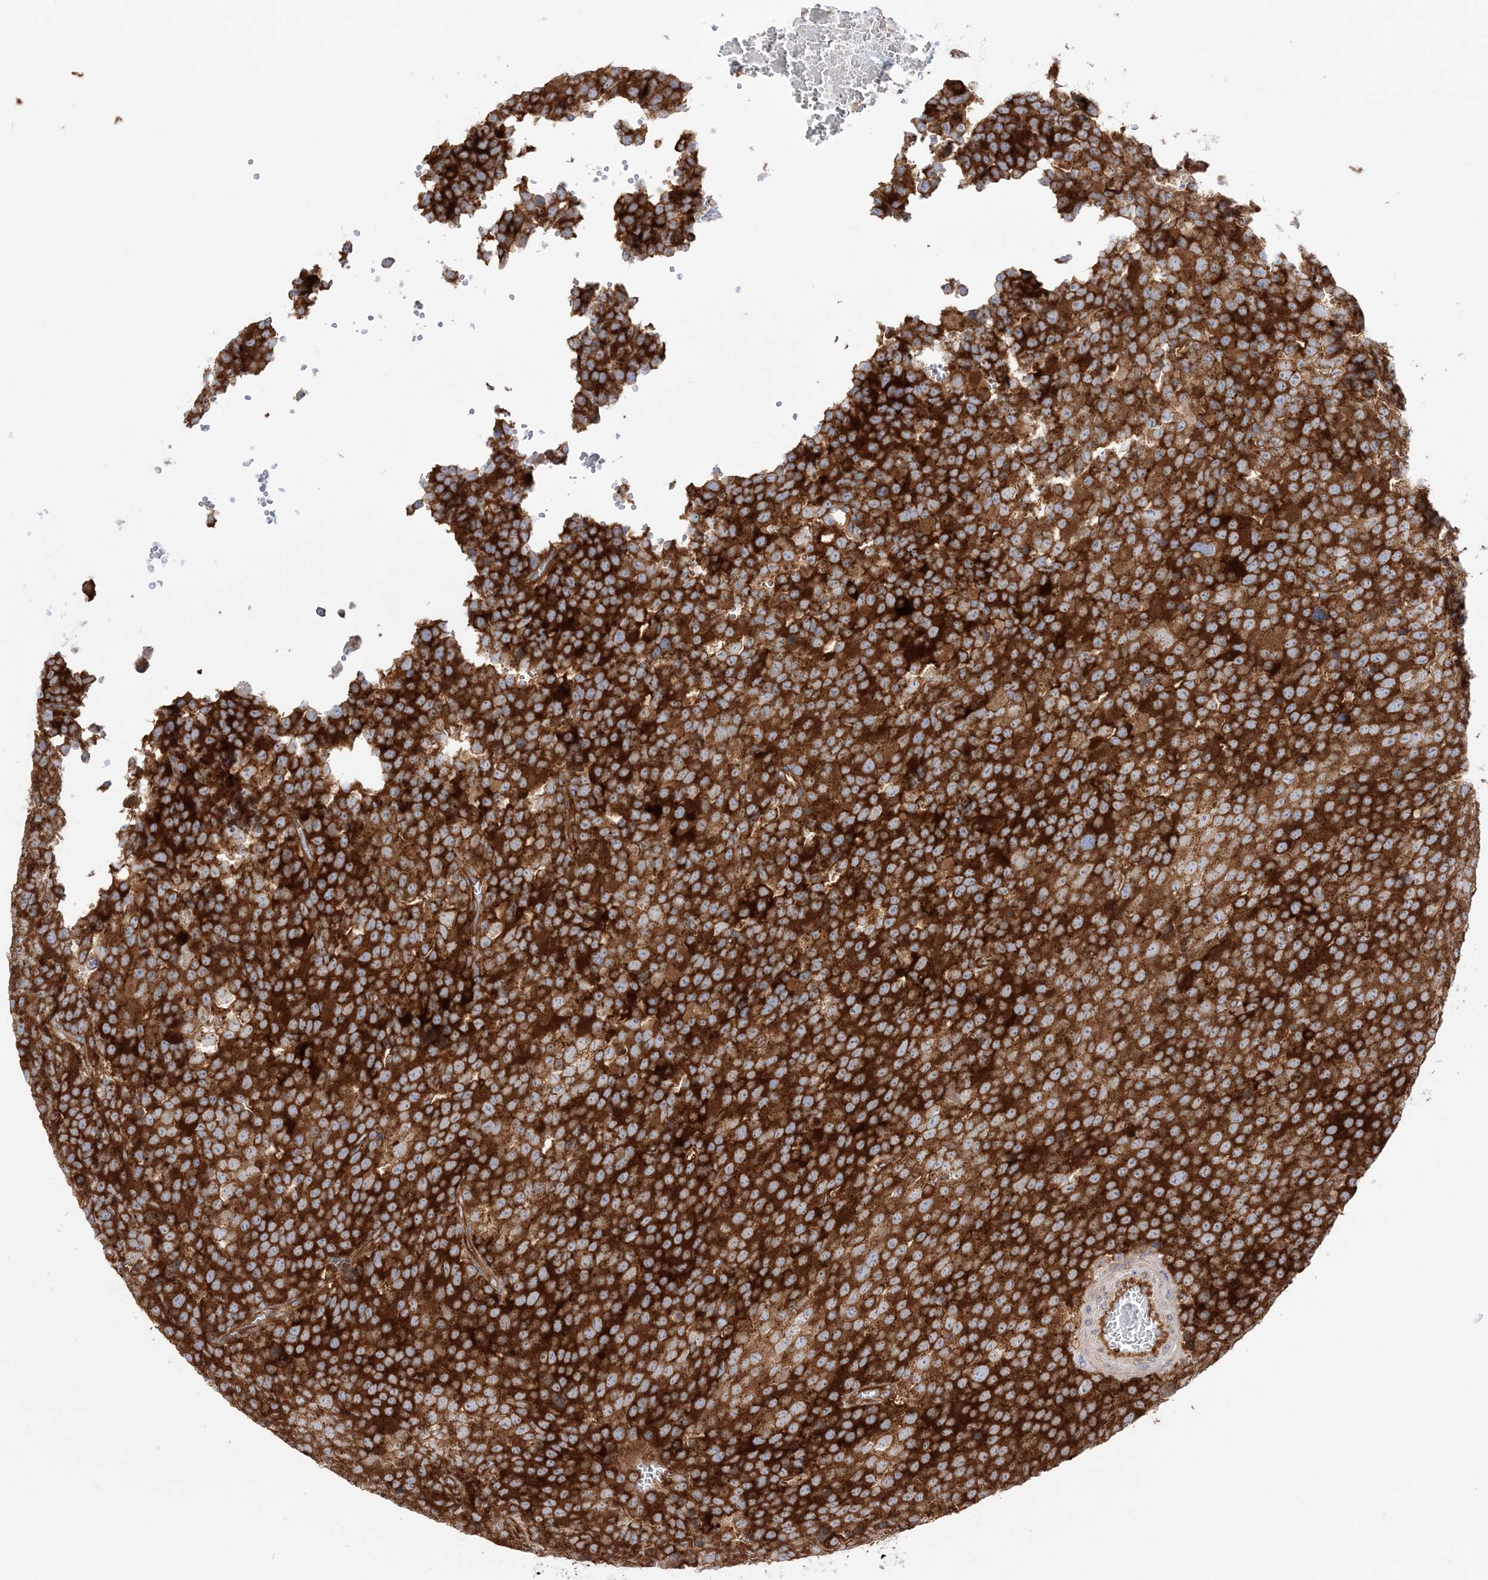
{"staining": {"intensity": "strong", "quantity": ">75%", "location": "cytoplasmic/membranous"}, "tissue": "testis cancer", "cell_type": "Tumor cells", "image_type": "cancer", "snomed": [{"axis": "morphology", "description": "Seminoma, NOS"}, {"axis": "topography", "description": "Testis"}], "caption": "Seminoma (testis) stained with immunohistochemistry displays strong cytoplasmic/membranous staining in approximately >75% of tumor cells.", "gene": "TBC1D5", "patient": {"sex": "male", "age": 71}}